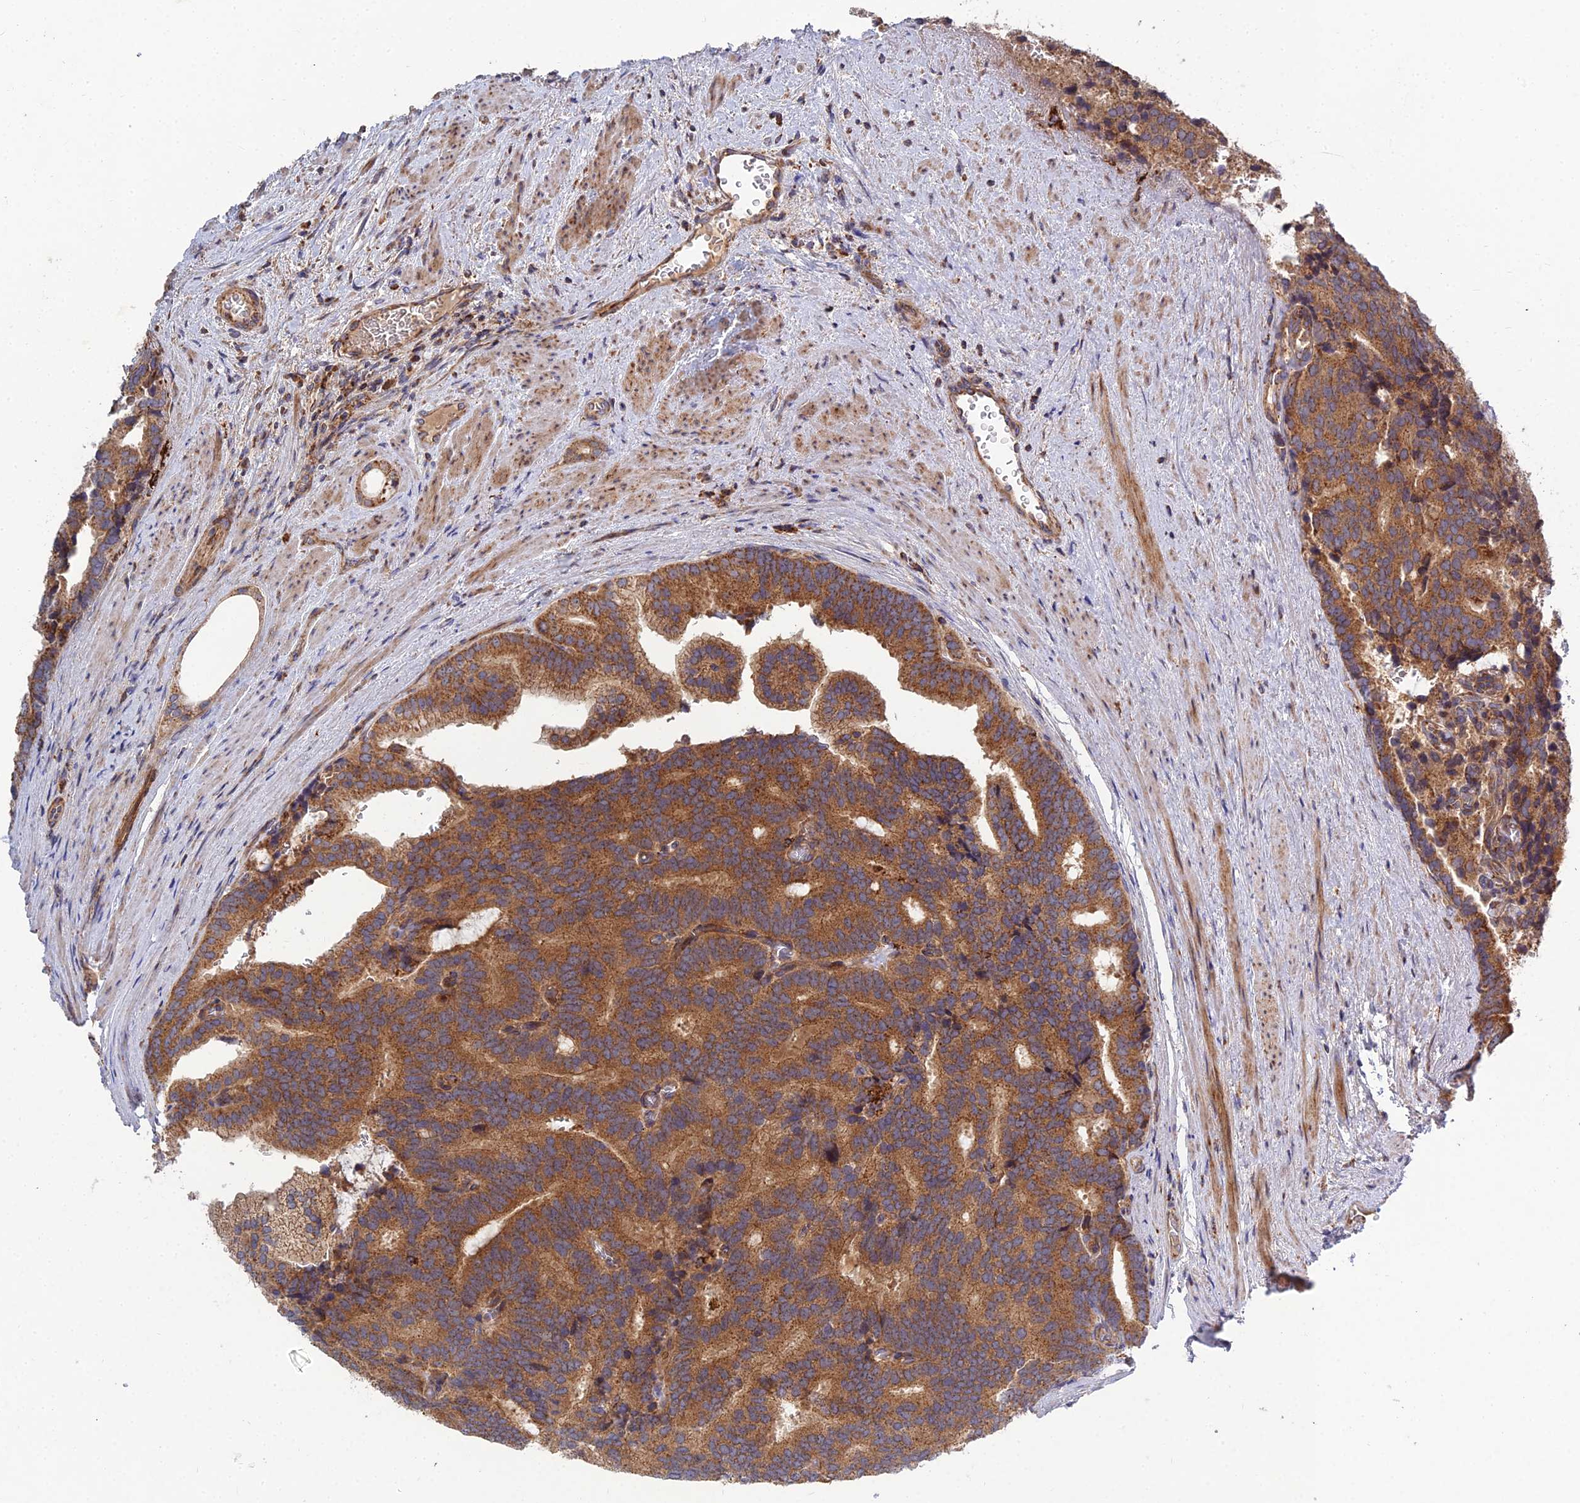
{"staining": {"intensity": "strong", "quantity": ">75%", "location": "cytoplasmic/membranous"}, "tissue": "prostate cancer", "cell_type": "Tumor cells", "image_type": "cancer", "snomed": [{"axis": "morphology", "description": "Adenocarcinoma, Low grade"}, {"axis": "topography", "description": "Prostate"}], "caption": "Immunohistochemistry (IHC) micrograph of adenocarcinoma (low-grade) (prostate) stained for a protein (brown), which displays high levels of strong cytoplasmic/membranous expression in approximately >75% of tumor cells.", "gene": "RIC8B", "patient": {"sex": "male", "age": 71}}